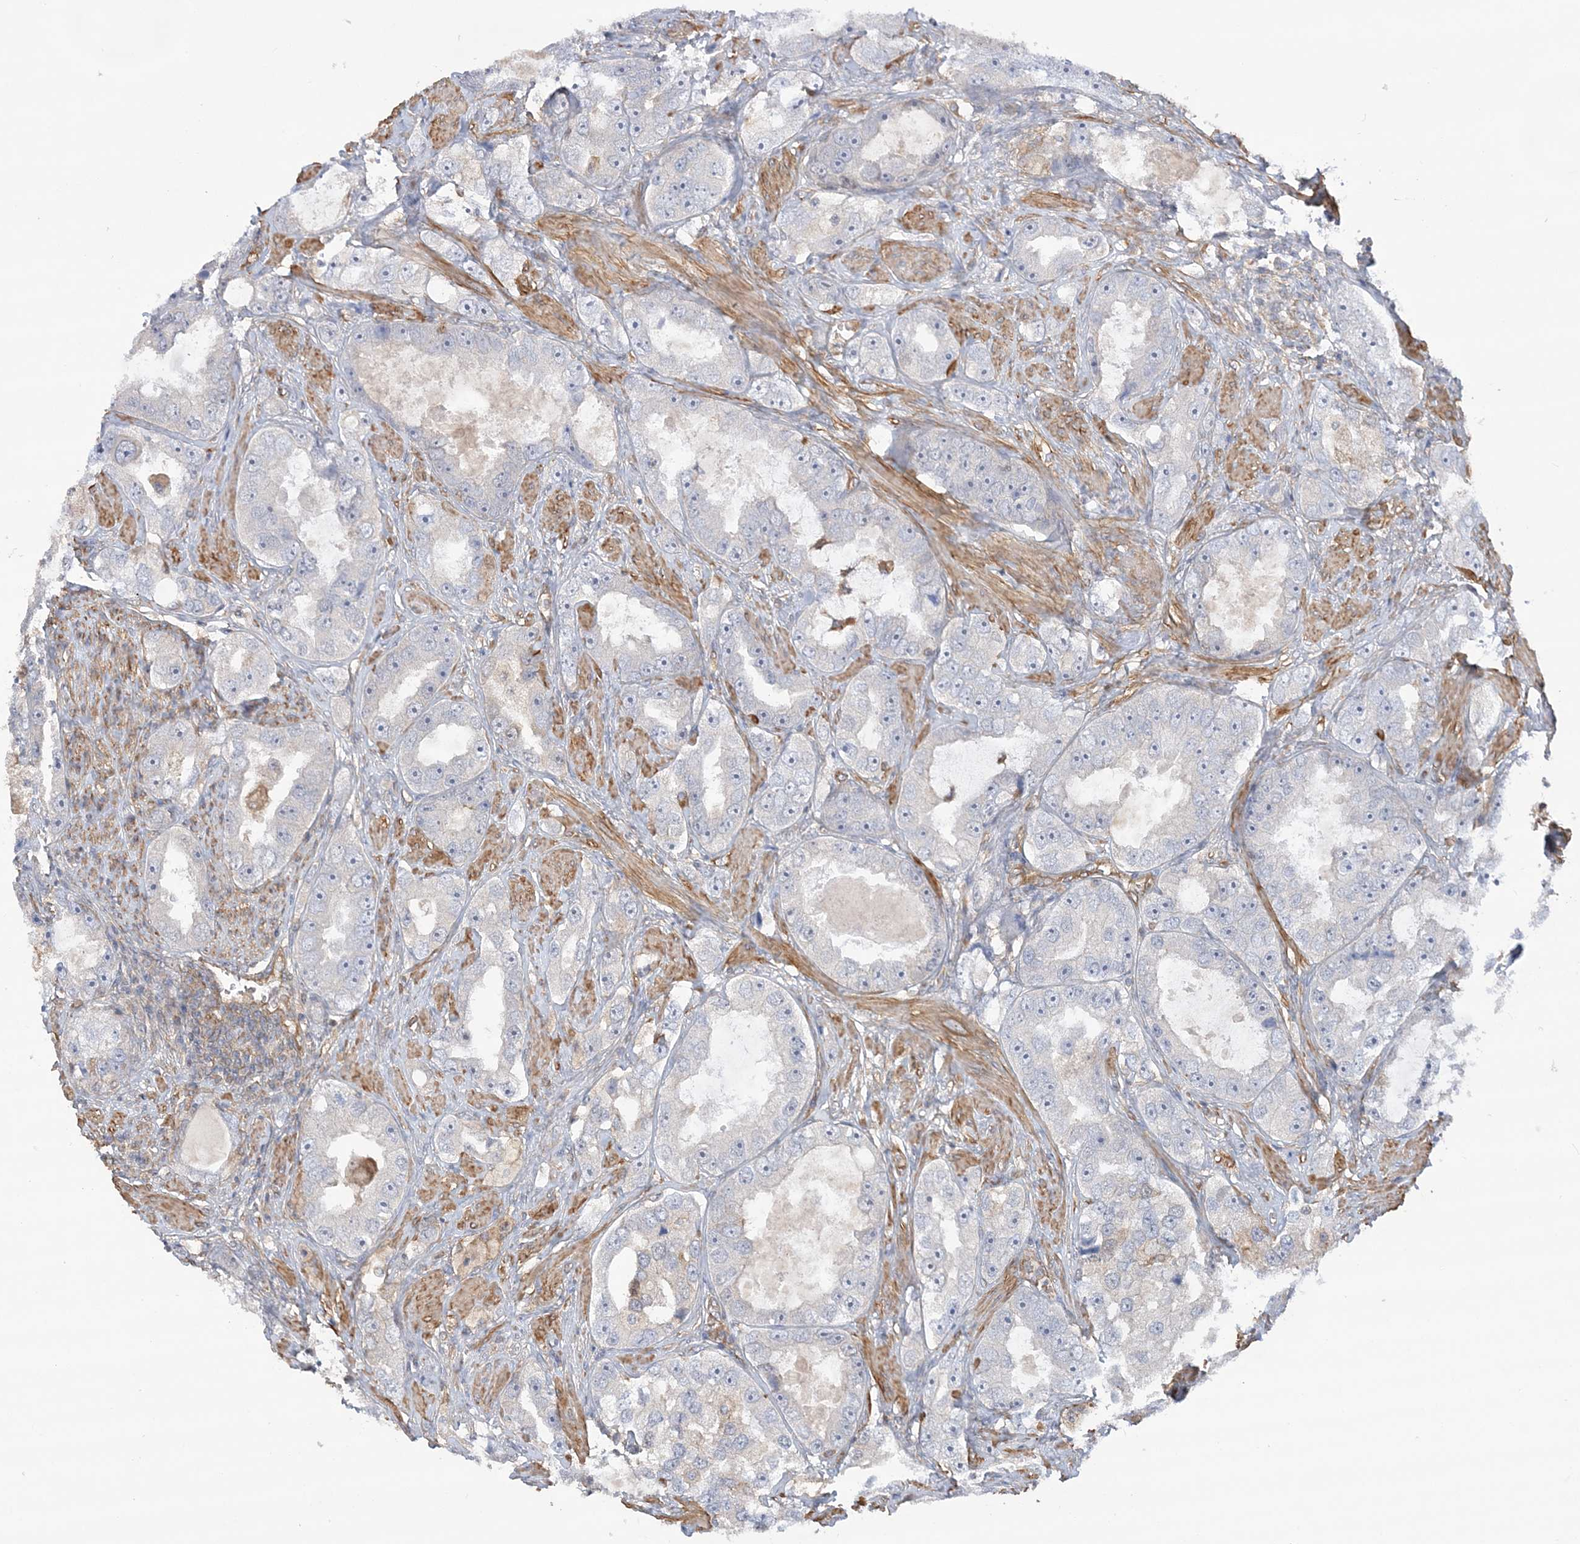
{"staining": {"intensity": "weak", "quantity": "<25%", "location": "cytoplasmic/membranous"}, "tissue": "prostate cancer", "cell_type": "Tumor cells", "image_type": "cancer", "snomed": [{"axis": "morphology", "description": "Adenocarcinoma, High grade"}, {"axis": "topography", "description": "Prostate"}], "caption": "The immunohistochemistry (IHC) image has no significant positivity in tumor cells of prostate cancer (adenocarcinoma (high-grade)) tissue. (DAB IHC visualized using brightfield microscopy, high magnification).", "gene": "ZNF821", "patient": {"sex": "male", "age": 63}}